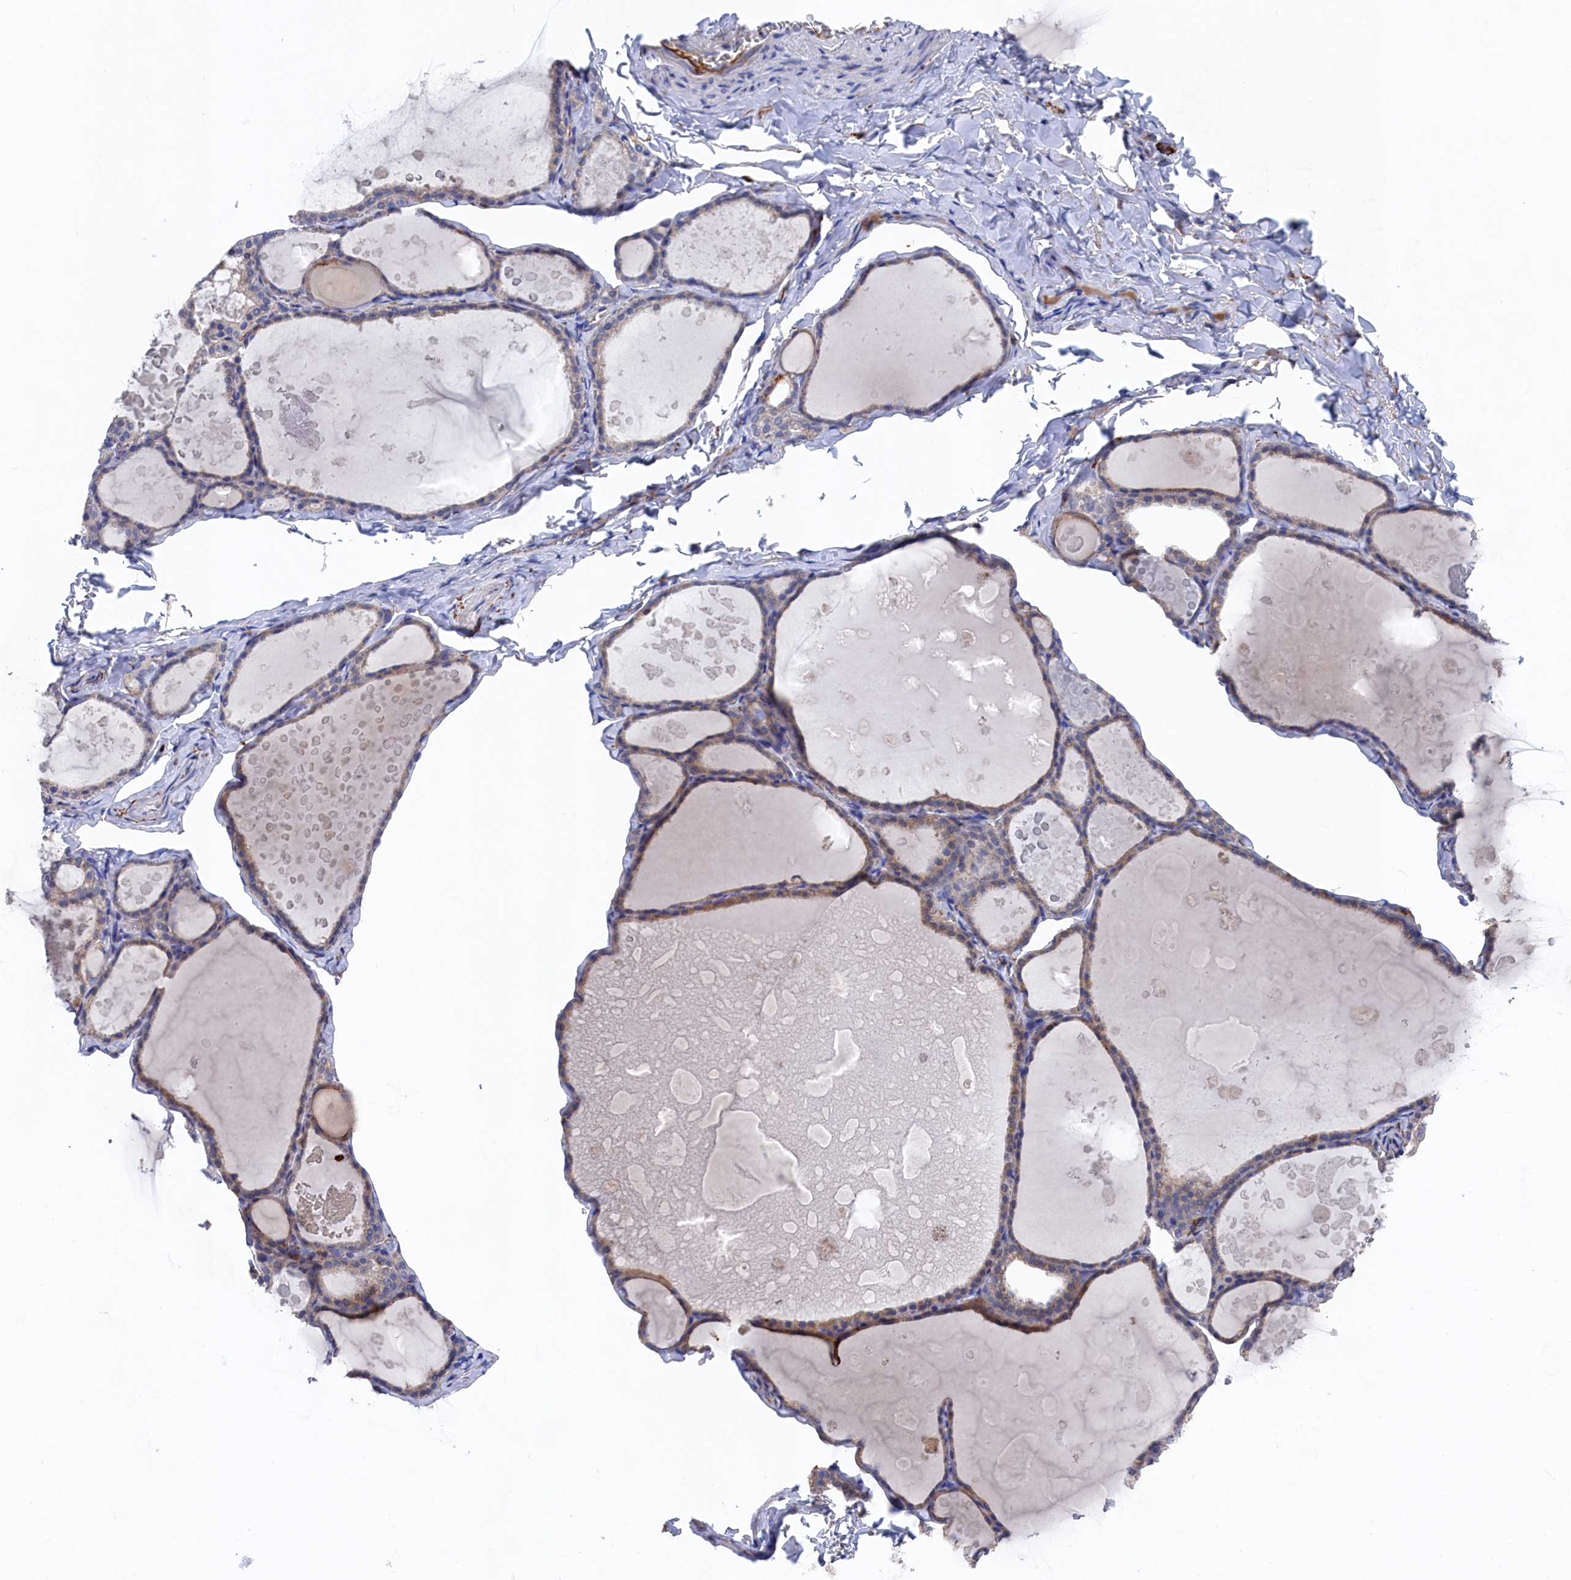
{"staining": {"intensity": "moderate", "quantity": "25%-75%", "location": "cytoplasmic/membranous"}, "tissue": "thyroid gland", "cell_type": "Glandular cells", "image_type": "normal", "snomed": [{"axis": "morphology", "description": "Normal tissue, NOS"}, {"axis": "topography", "description": "Thyroid gland"}], "caption": "Immunohistochemistry (DAB (3,3'-diaminobenzidine)) staining of benign human thyroid gland displays moderate cytoplasmic/membranous protein expression in approximately 25%-75% of glandular cells.", "gene": "C12orf73", "patient": {"sex": "male", "age": 56}}